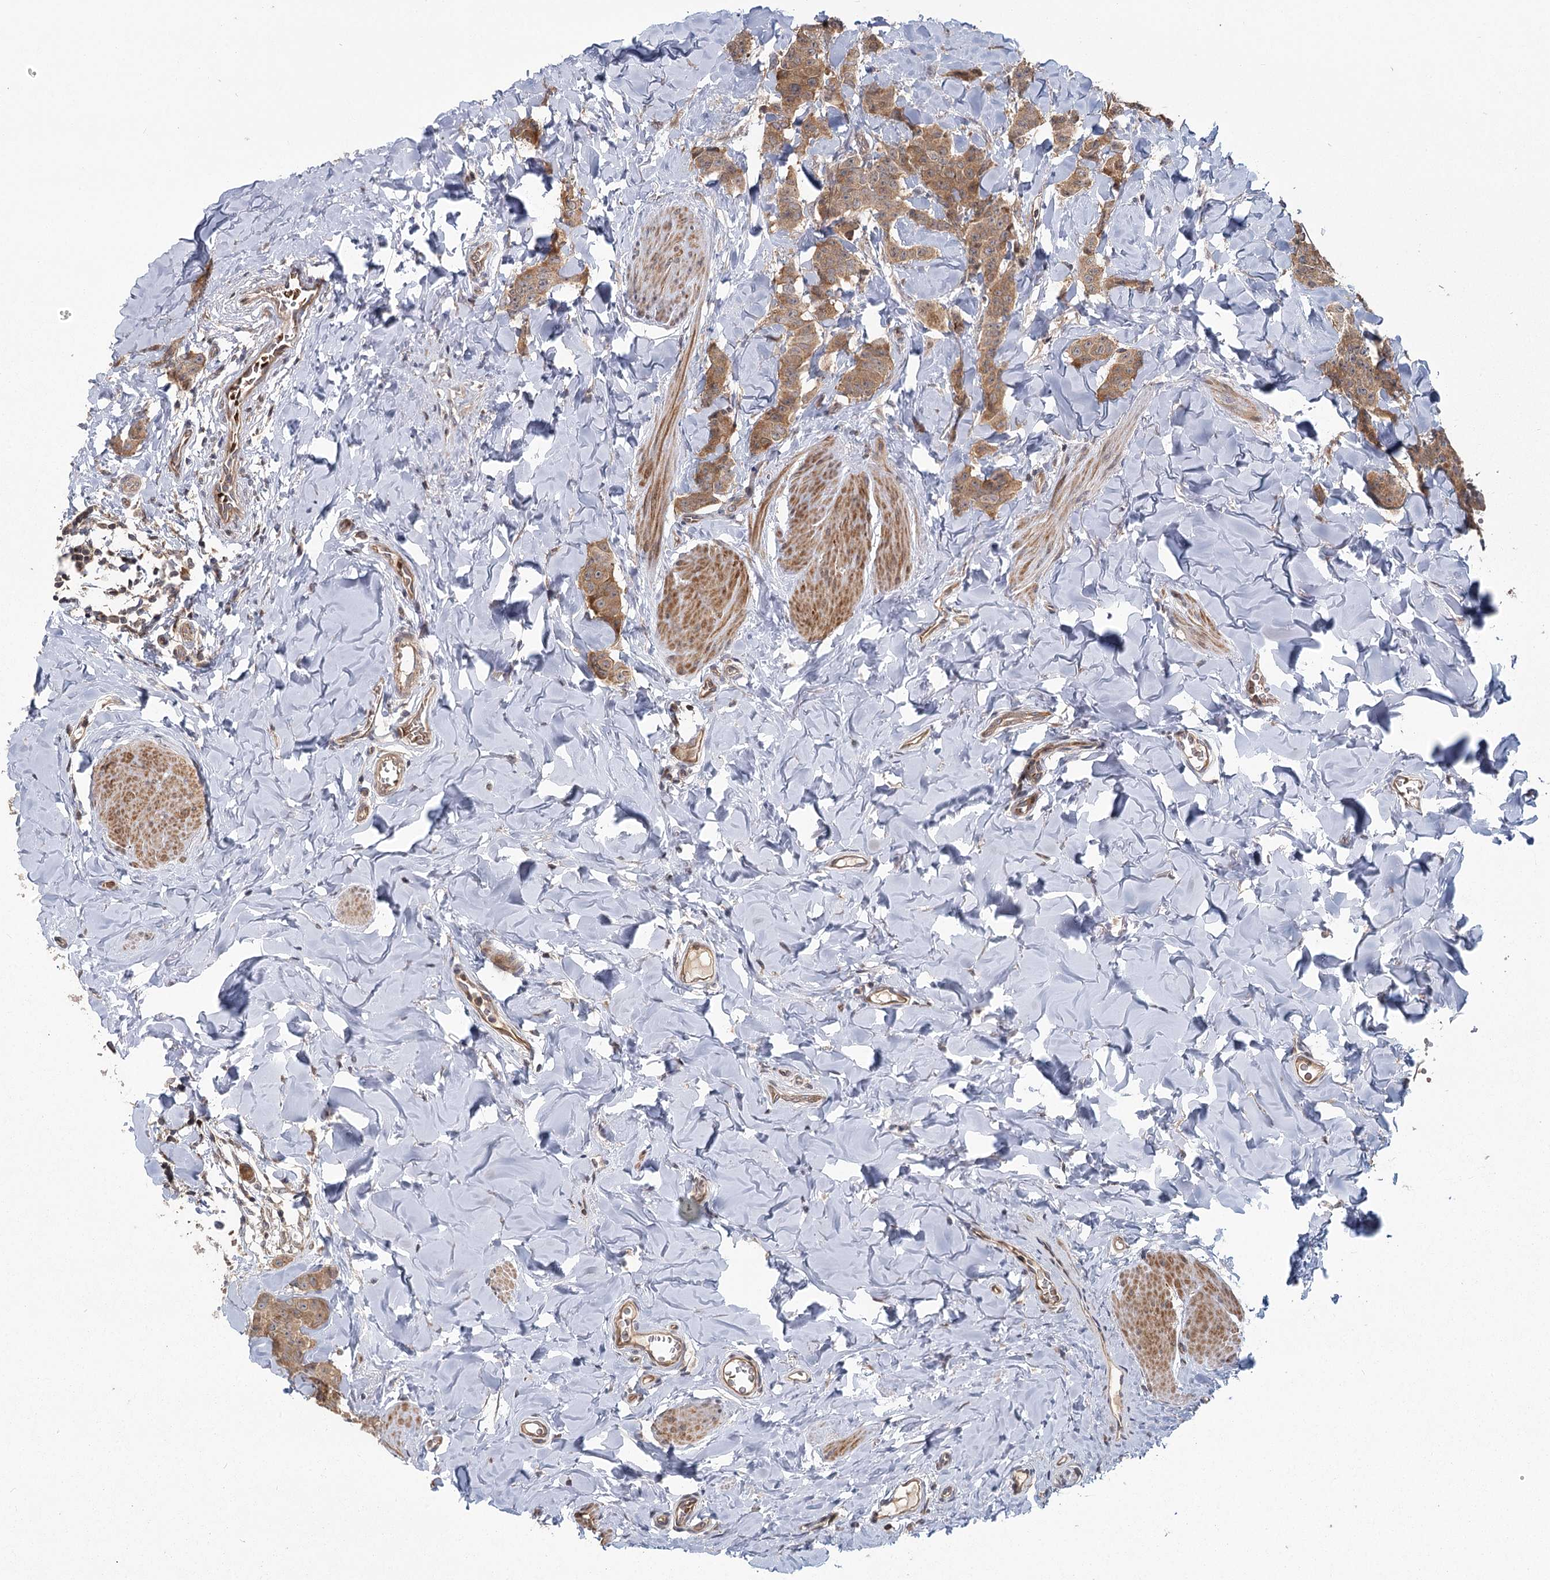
{"staining": {"intensity": "moderate", "quantity": ">75%", "location": "cytoplasmic/membranous,nuclear"}, "tissue": "breast cancer", "cell_type": "Tumor cells", "image_type": "cancer", "snomed": [{"axis": "morphology", "description": "Duct carcinoma"}, {"axis": "topography", "description": "Breast"}], "caption": "A micrograph showing moderate cytoplasmic/membranous and nuclear staining in about >75% of tumor cells in breast cancer (intraductal carcinoma), as visualized by brown immunohistochemical staining.", "gene": "RAPGEF6", "patient": {"sex": "female", "age": 40}}